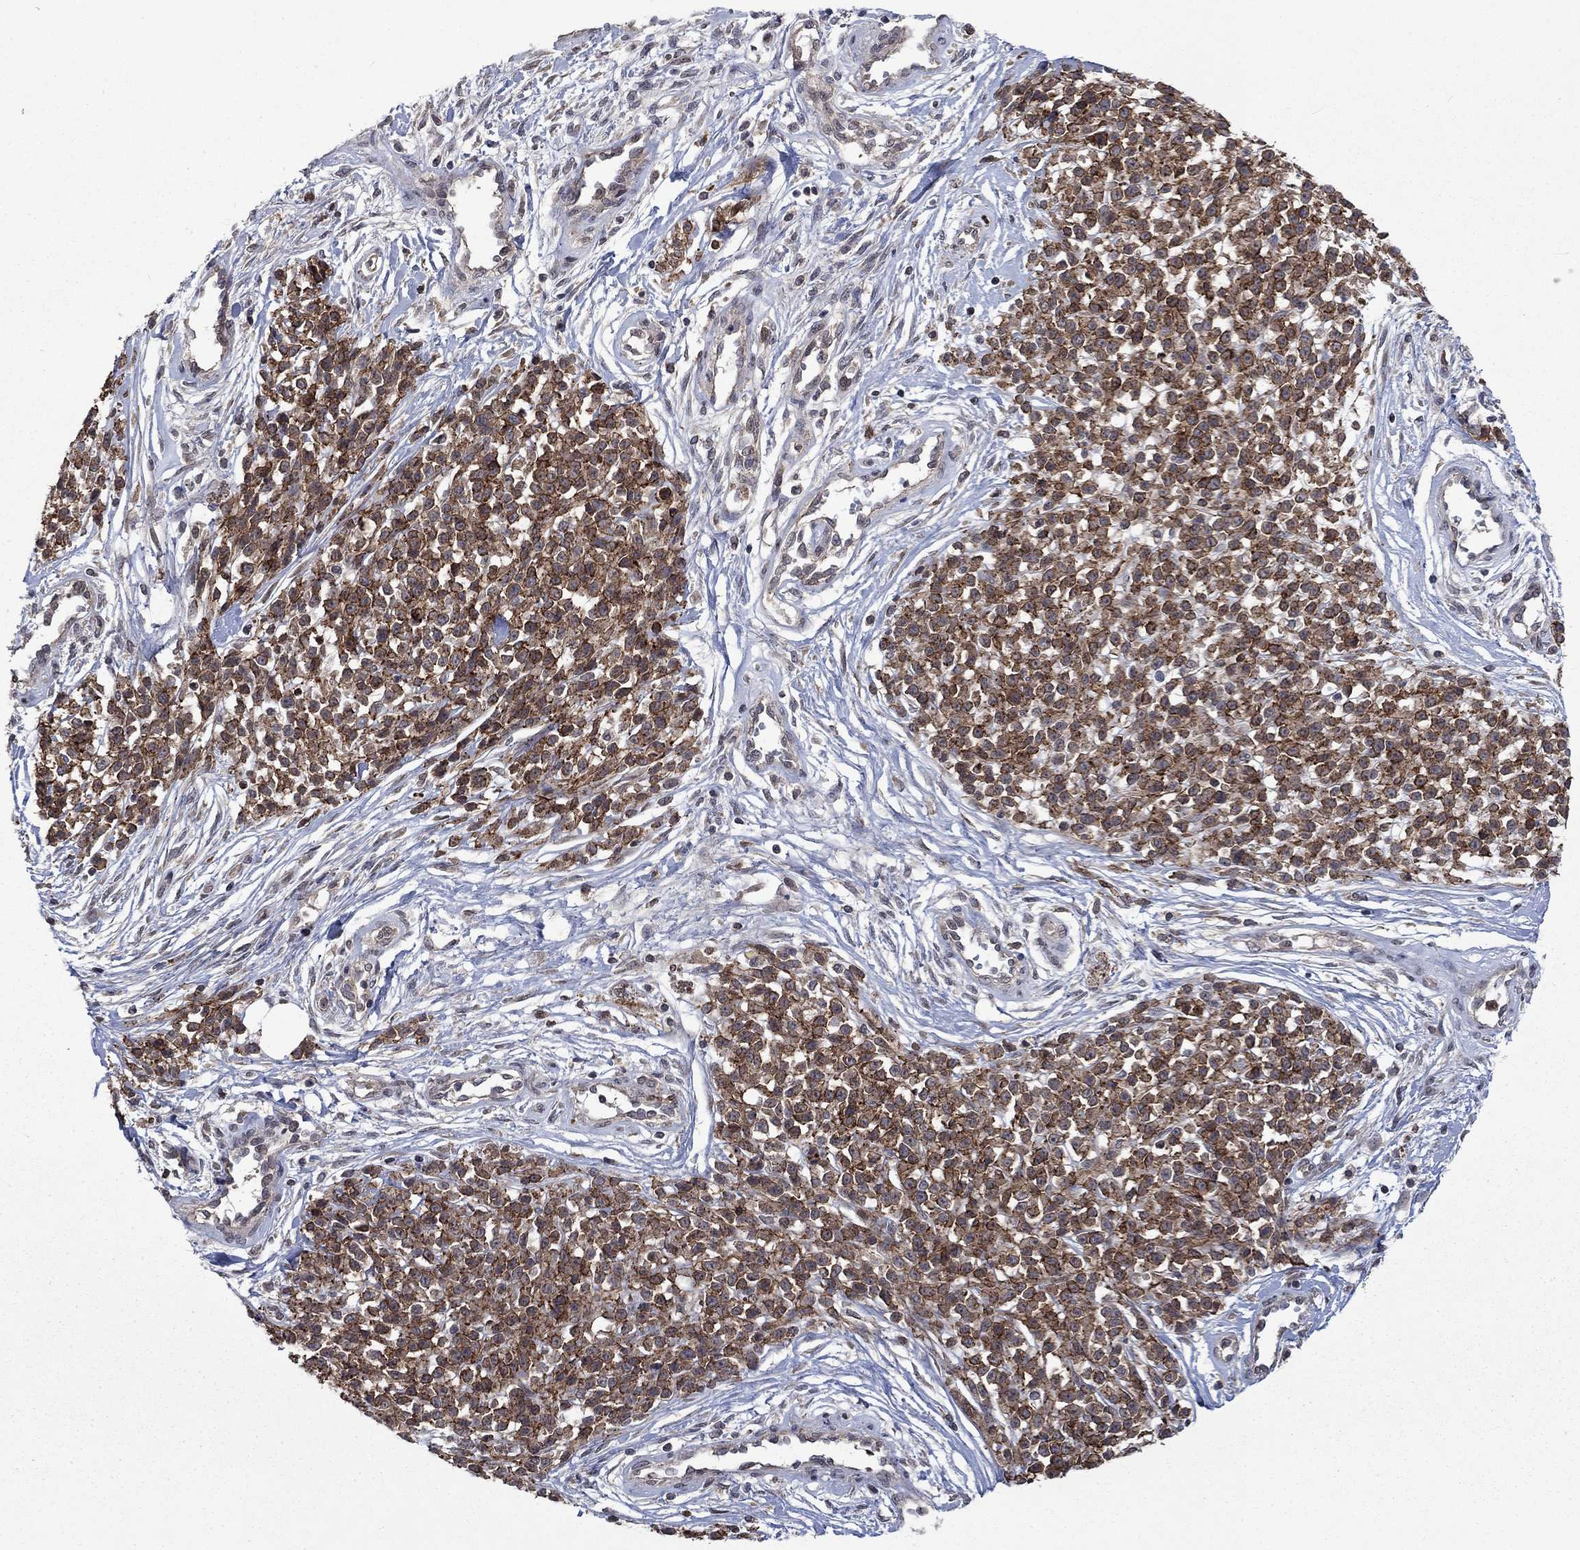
{"staining": {"intensity": "moderate", "quantity": ">75%", "location": "cytoplasmic/membranous"}, "tissue": "melanoma", "cell_type": "Tumor cells", "image_type": "cancer", "snomed": [{"axis": "morphology", "description": "Malignant melanoma, NOS"}, {"axis": "topography", "description": "Skin"}, {"axis": "topography", "description": "Skin of trunk"}], "caption": "This is an image of IHC staining of melanoma, which shows moderate positivity in the cytoplasmic/membranous of tumor cells.", "gene": "PPP1R9A", "patient": {"sex": "male", "age": 74}}